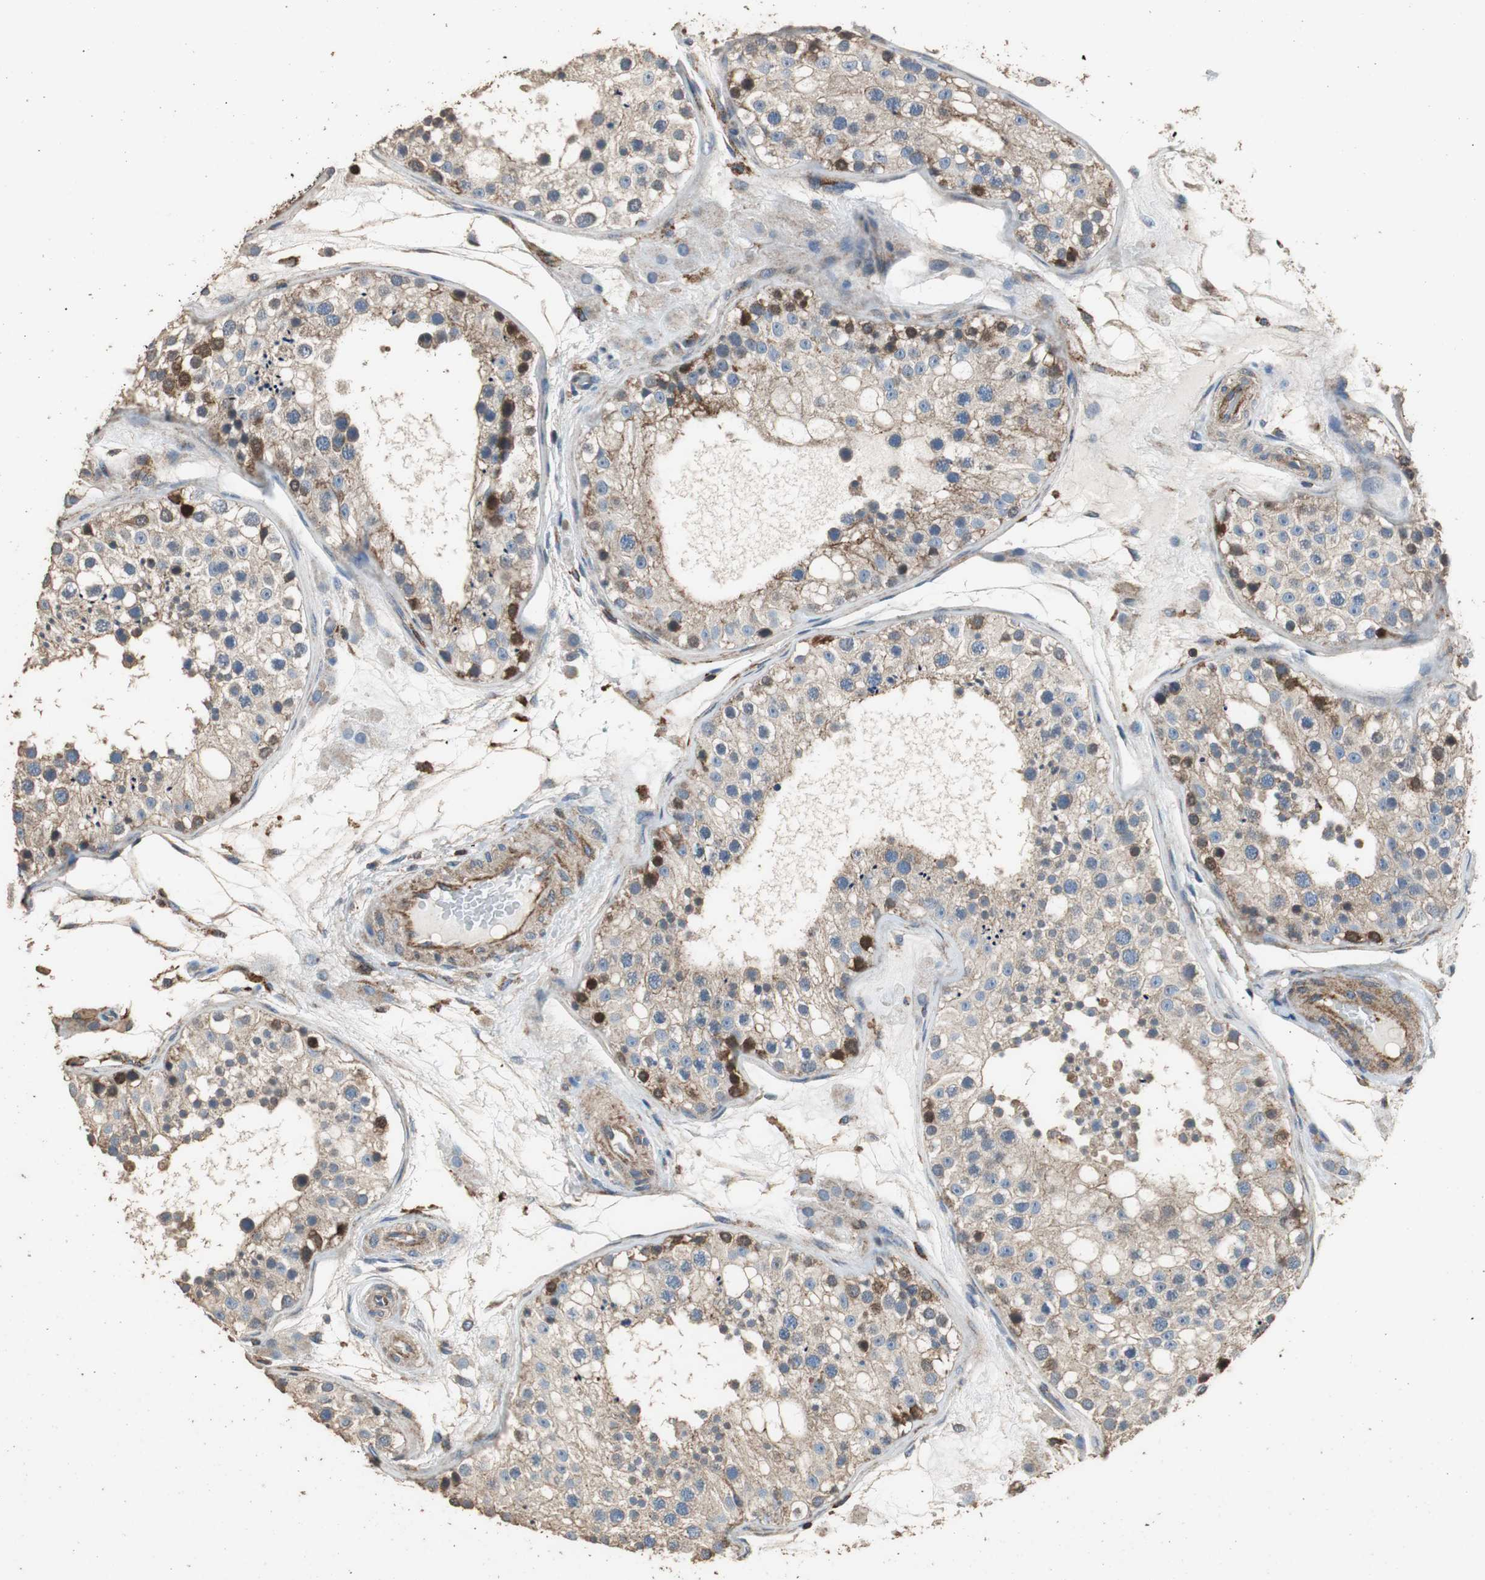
{"staining": {"intensity": "strong", "quantity": "<25%", "location": "cytoplasmic/membranous"}, "tissue": "testis", "cell_type": "Cells in seminiferous ducts", "image_type": "normal", "snomed": [{"axis": "morphology", "description": "Normal tissue, NOS"}, {"axis": "topography", "description": "Testis"}], "caption": "This is a photomicrograph of IHC staining of benign testis, which shows strong positivity in the cytoplasmic/membranous of cells in seminiferous ducts.", "gene": "PRKRA", "patient": {"sex": "male", "age": 26}}